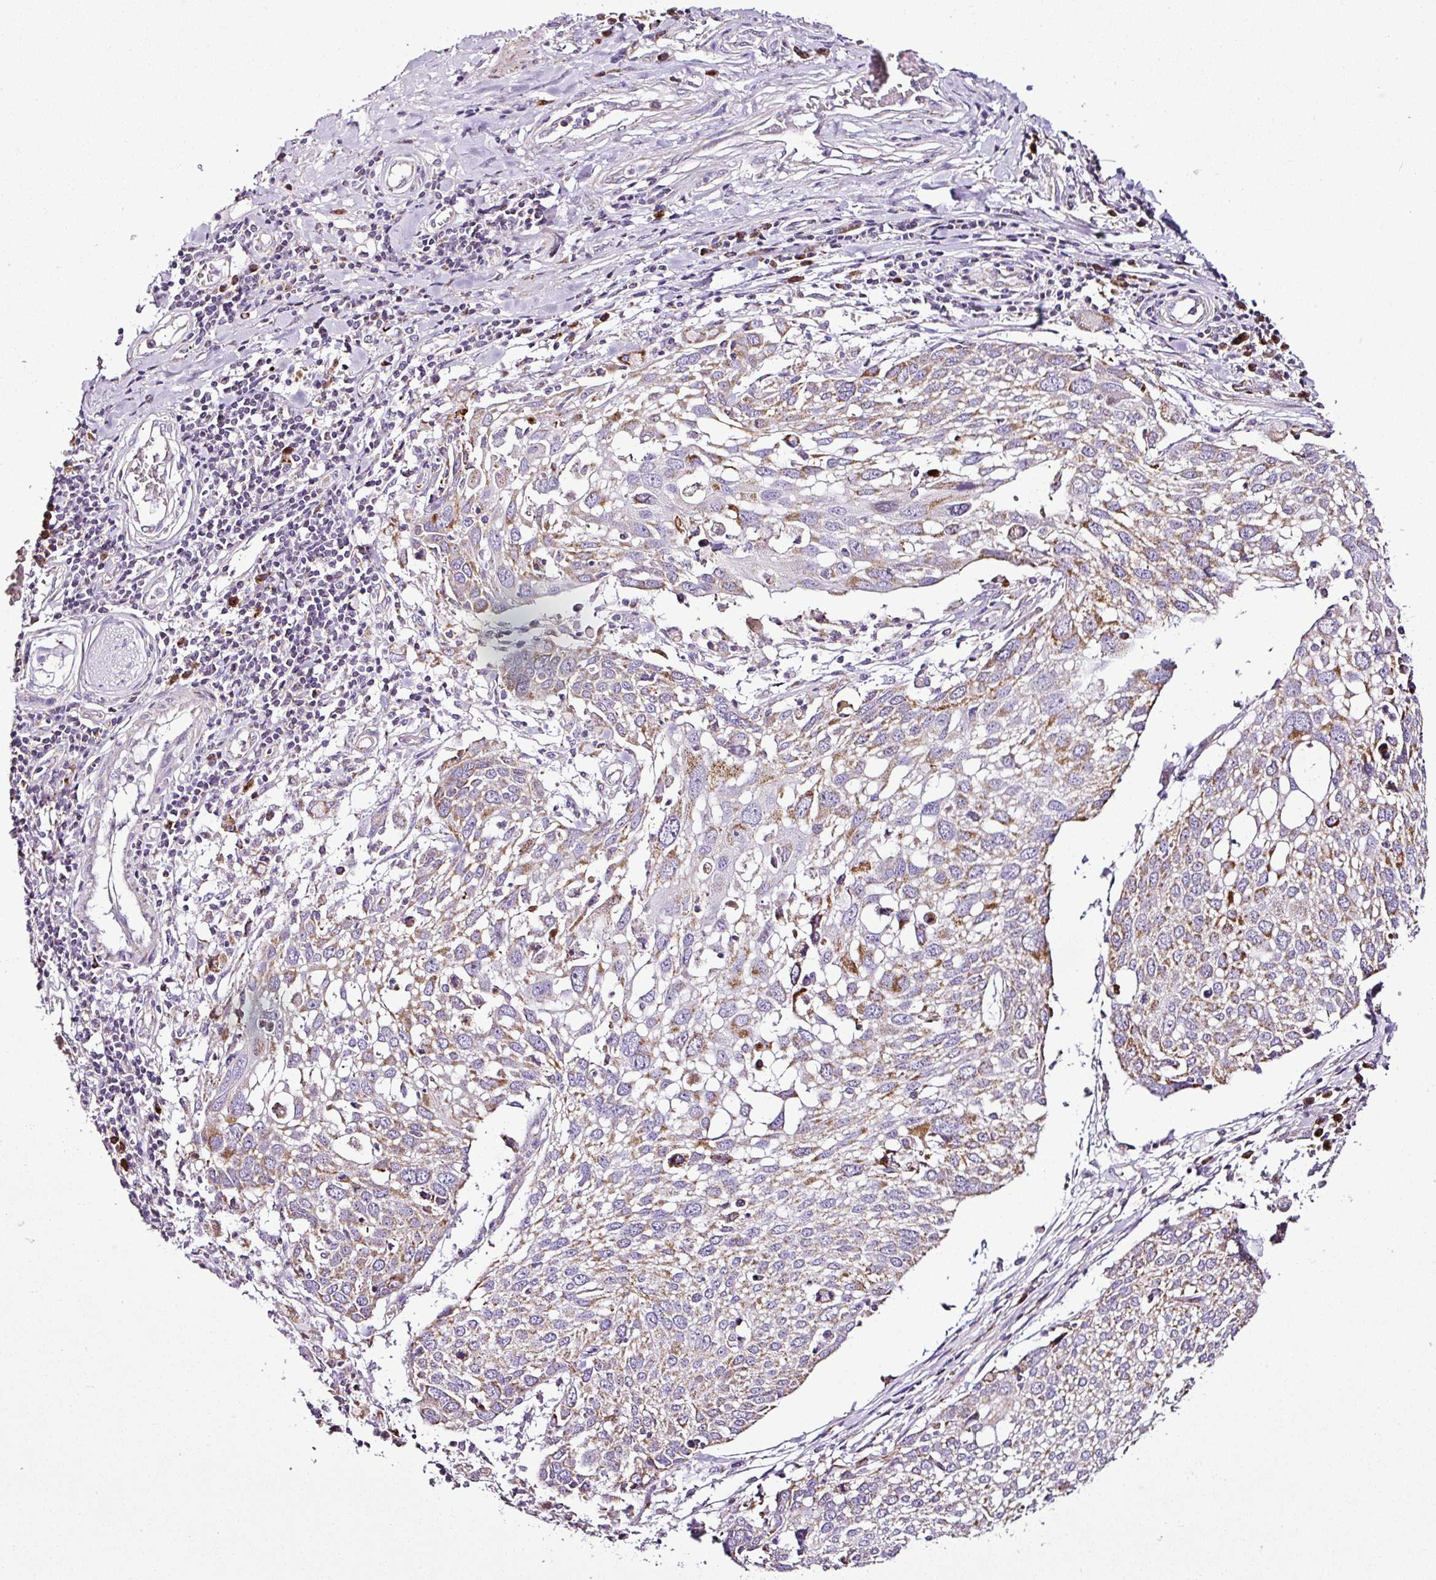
{"staining": {"intensity": "moderate", "quantity": "<25%", "location": "cytoplasmic/membranous"}, "tissue": "lung cancer", "cell_type": "Tumor cells", "image_type": "cancer", "snomed": [{"axis": "morphology", "description": "Squamous cell carcinoma, NOS"}, {"axis": "topography", "description": "Lung"}], "caption": "Immunohistochemistry histopathology image of neoplastic tissue: squamous cell carcinoma (lung) stained using immunohistochemistry (IHC) reveals low levels of moderate protein expression localized specifically in the cytoplasmic/membranous of tumor cells, appearing as a cytoplasmic/membranous brown color.", "gene": "DPAGT1", "patient": {"sex": "male", "age": 65}}